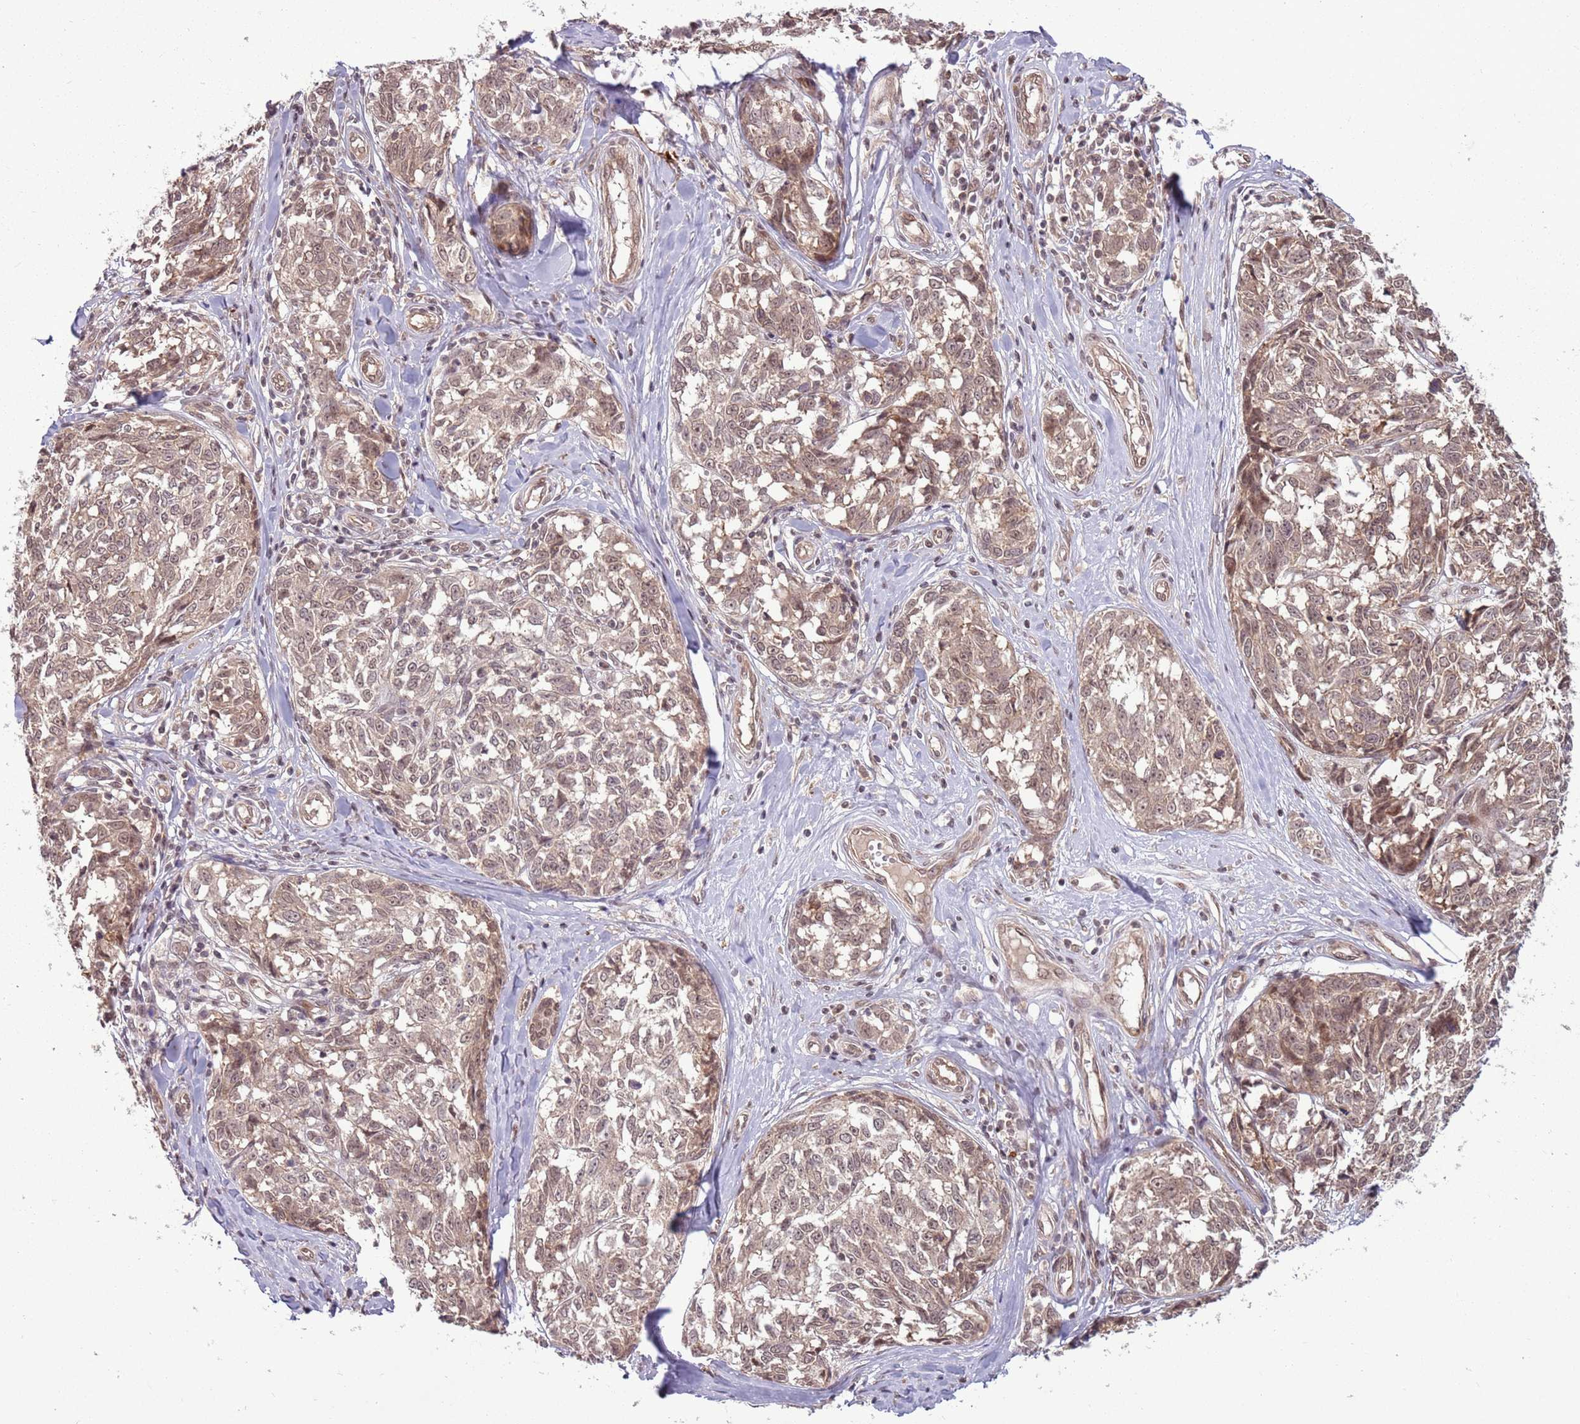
{"staining": {"intensity": "weak", "quantity": ">75%", "location": "cytoplasmic/membranous"}, "tissue": "melanoma", "cell_type": "Tumor cells", "image_type": "cancer", "snomed": [{"axis": "morphology", "description": "Normal tissue, NOS"}, {"axis": "morphology", "description": "Malignant melanoma, NOS"}, {"axis": "topography", "description": "Skin"}], "caption": "Human melanoma stained with a protein marker demonstrates weak staining in tumor cells.", "gene": "ADAMTS3", "patient": {"sex": "female", "age": 64}}